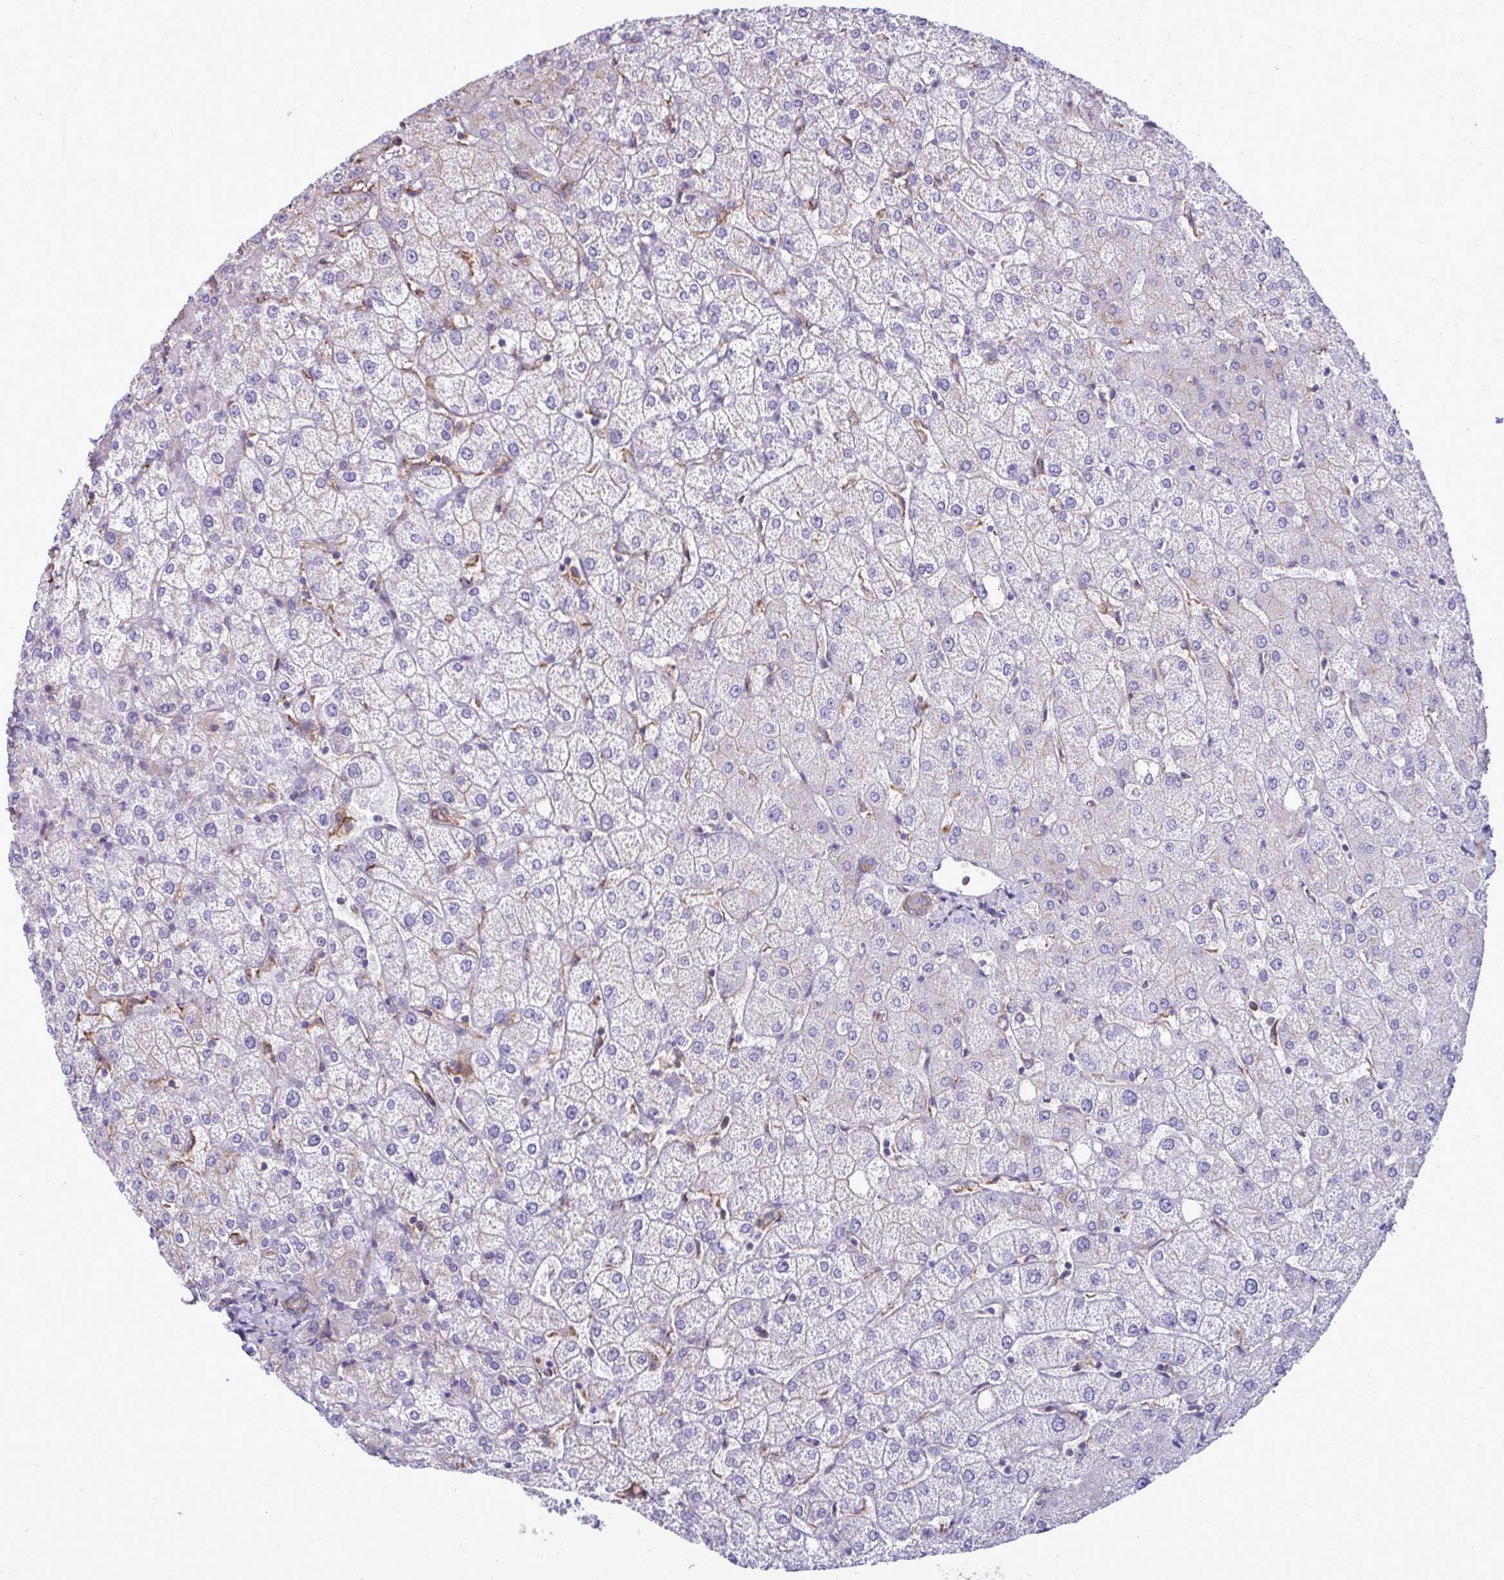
{"staining": {"intensity": "weak", "quantity": ">75%", "location": "cytoplasmic/membranous"}, "tissue": "liver", "cell_type": "Cholangiocytes", "image_type": "normal", "snomed": [{"axis": "morphology", "description": "Normal tissue, NOS"}, {"axis": "topography", "description": "Liver"}], "caption": "An image of human liver stained for a protein exhibits weak cytoplasmic/membranous brown staining in cholangiocytes.", "gene": "CLTA", "patient": {"sex": "female", "age": 54}}